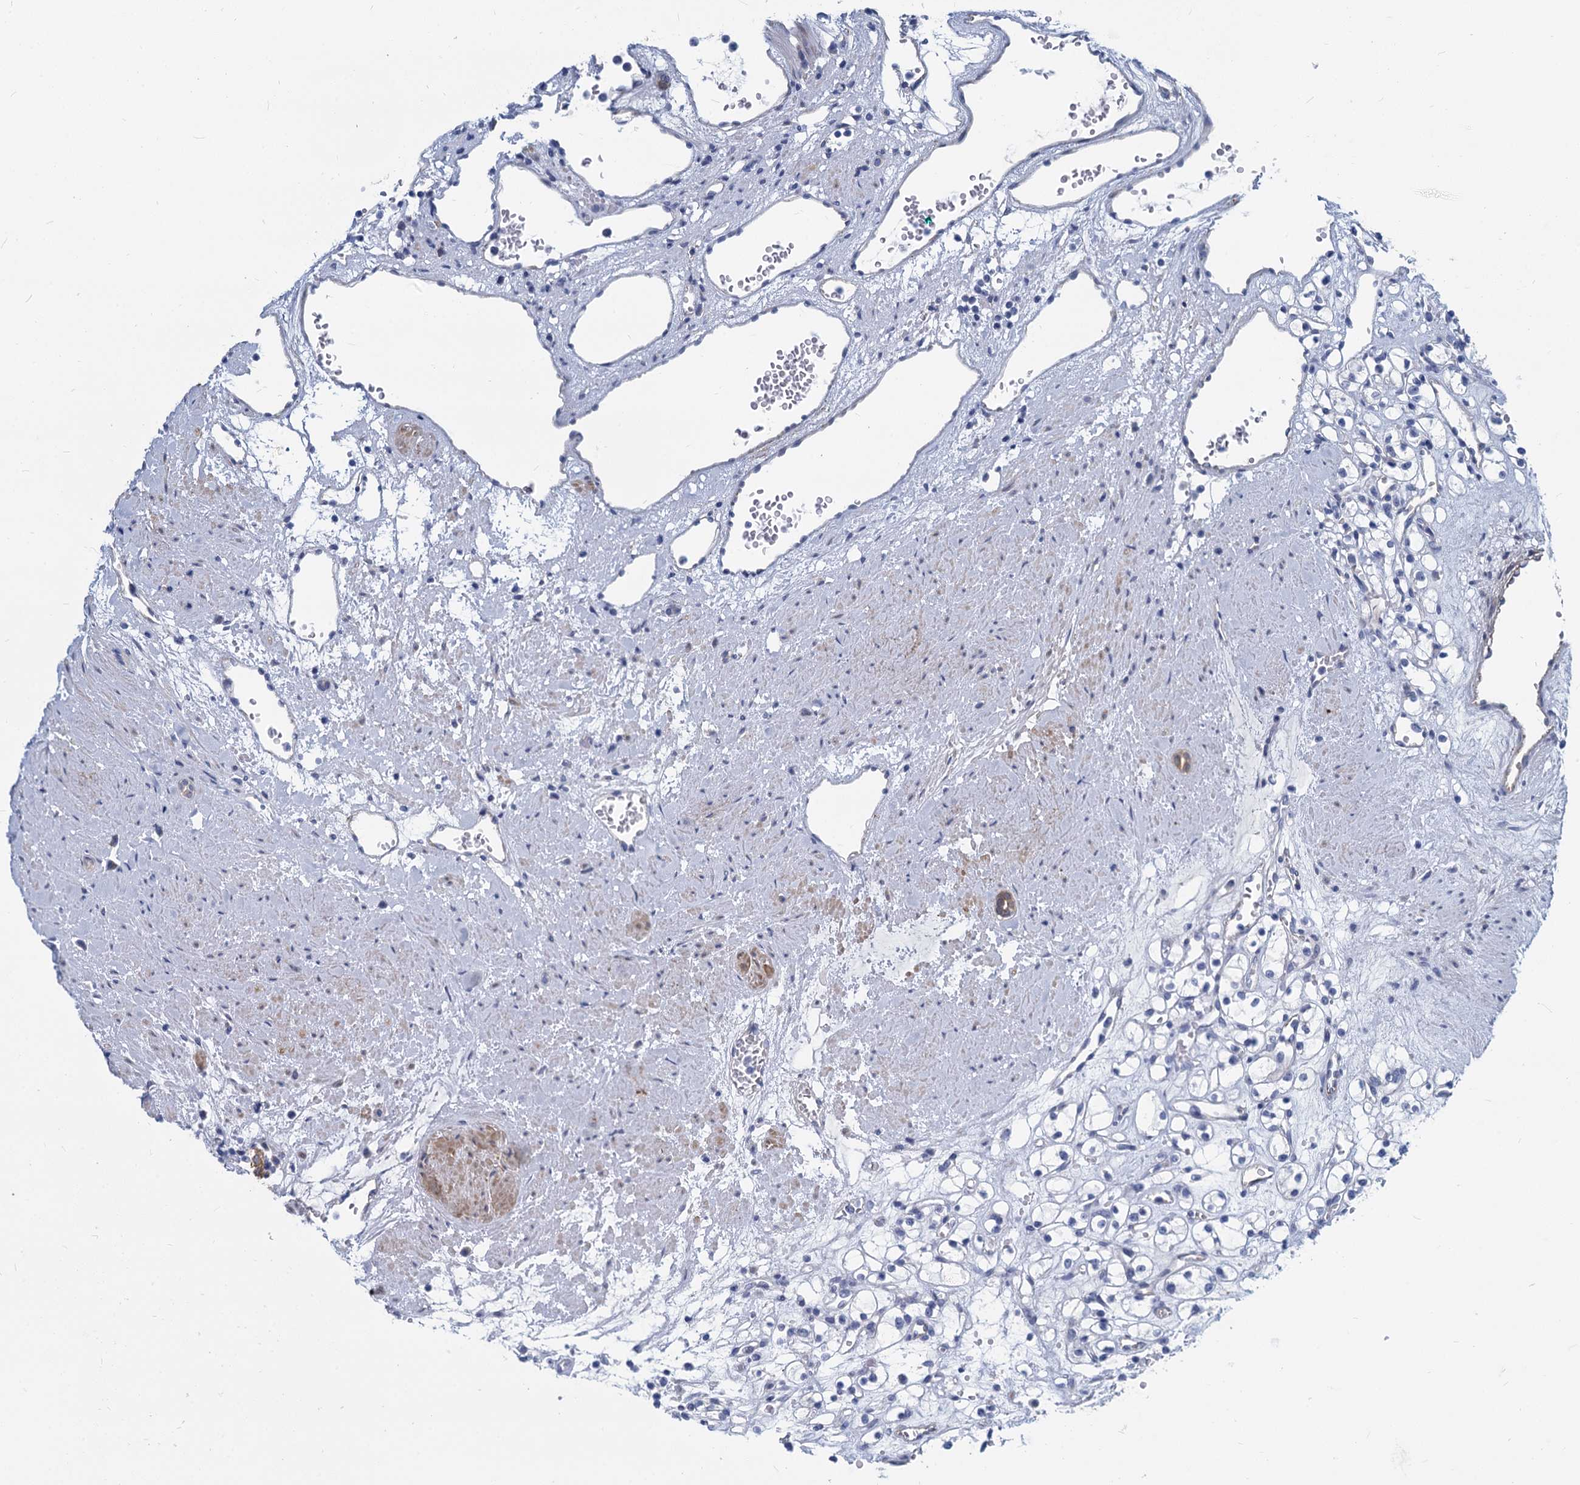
{"staining": {"intensity": "negative", "quantity": "none", "location": "none"}, "tissue": "renal cancer", "cell_type": "Tumor cells", "image_type": "cancer", "snomed": [{"axis": "morphology", "description": "Adenocarcinoma, NOS"}, {"axis": "topography", "description": "Kidney"}], "caption": "The micrograph exhibits no staining of tumor cells in renal cancer (adenocarcinoma).", "gene": "GSTM3", "patient": {"sex": "female", "age": 59}}